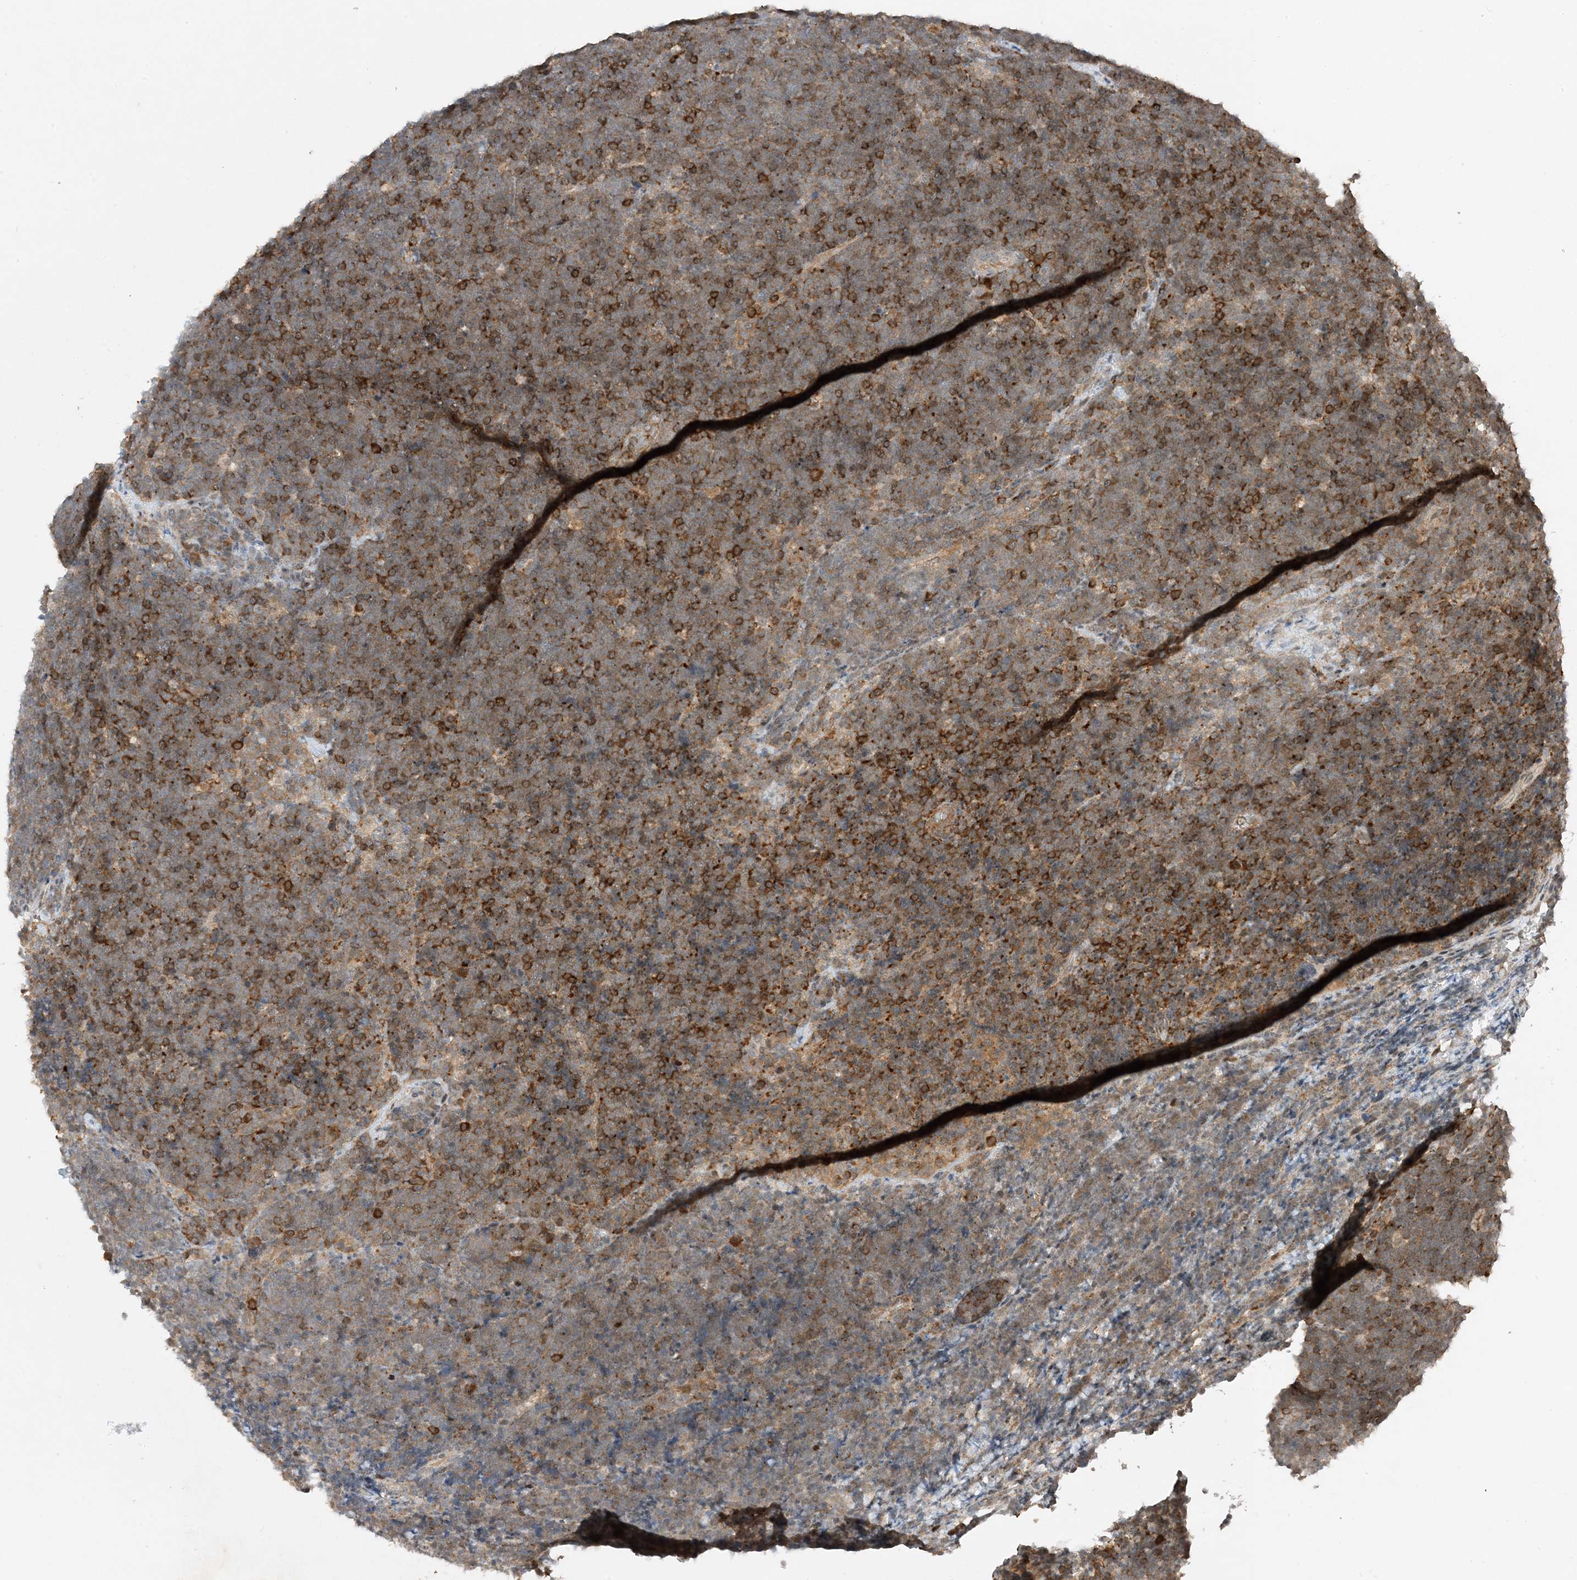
{"staining": {"intensity": "moderate", "quantity": "25%-75%", "location": "cytoplasmic/membranous"}, "tissue": "lymphoma", "cell_type": "Tumor cells", "image_type": "cancer", "snomed": [{"axis": "morphology", "description": "Malignant lymphoma, non-Hodgkin's type, High grade"}, {"axis": "topography", "description": "Lymph node"}], "caption": "Human lymphoma stained with a brown dye demonstrates moderate cytoplasmic/membranous positive positivity in about 25%-75% of tumor cells.", "gene": "MAST3", "patient": {"sex": "male", "age": 13}}